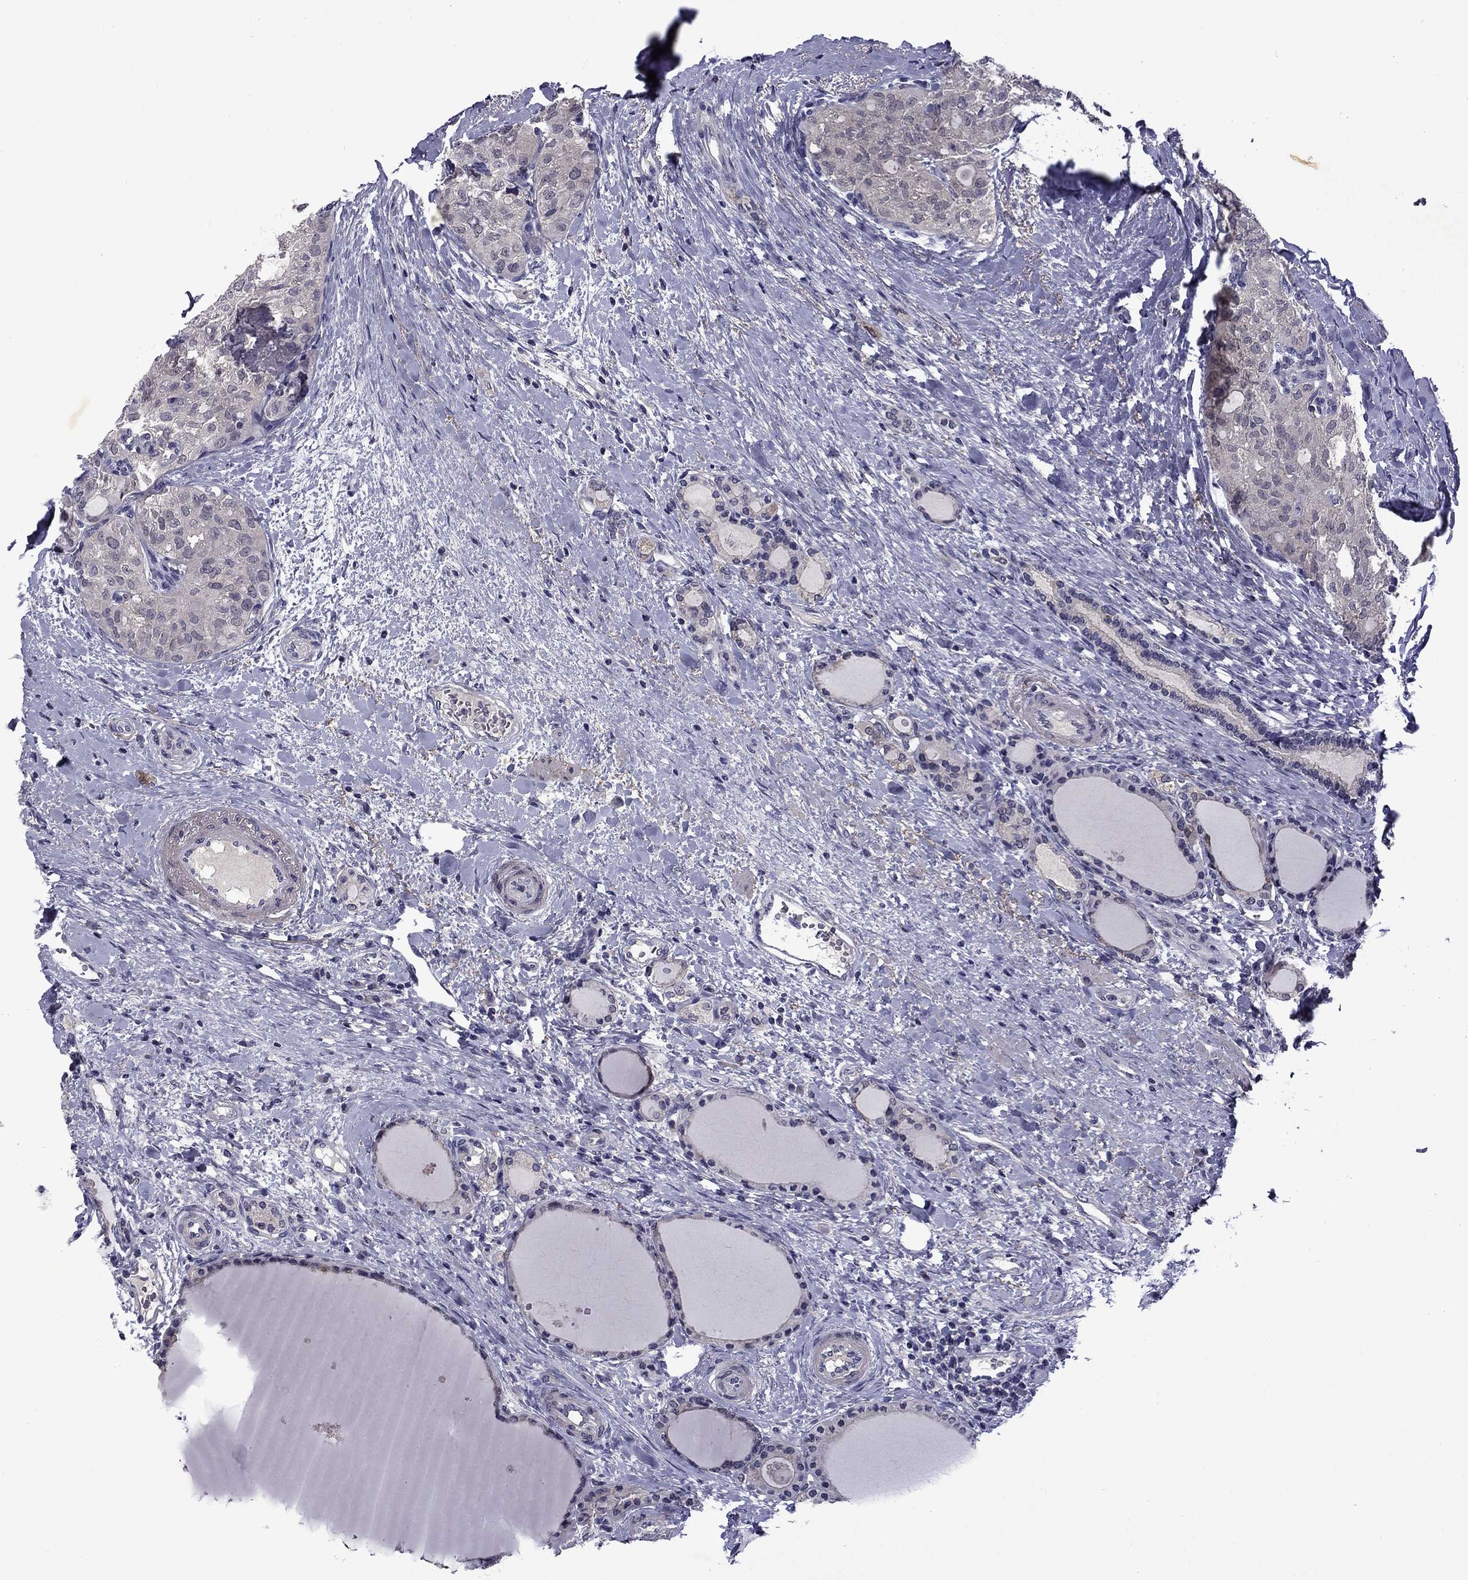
{"staining": {"intensity": "negative", "quantity": "none", "location": "none"}, "tissue": "thyroid cancer", "cell_type": "Tumor cells", "image_type": "cancer", "snomed": [{"axis": "morphology", "description": "Follicular adenoma carcinoma, NOS"}, {"axis": "topography", "description": "Thyroid gland"}], "caption": "The micrograph displays no significant expression in tumor cells of follicular adenoma carcinoma (thyroid).", "gene": "SNTA1", "patient": {"sex": "male", "age": 75}}